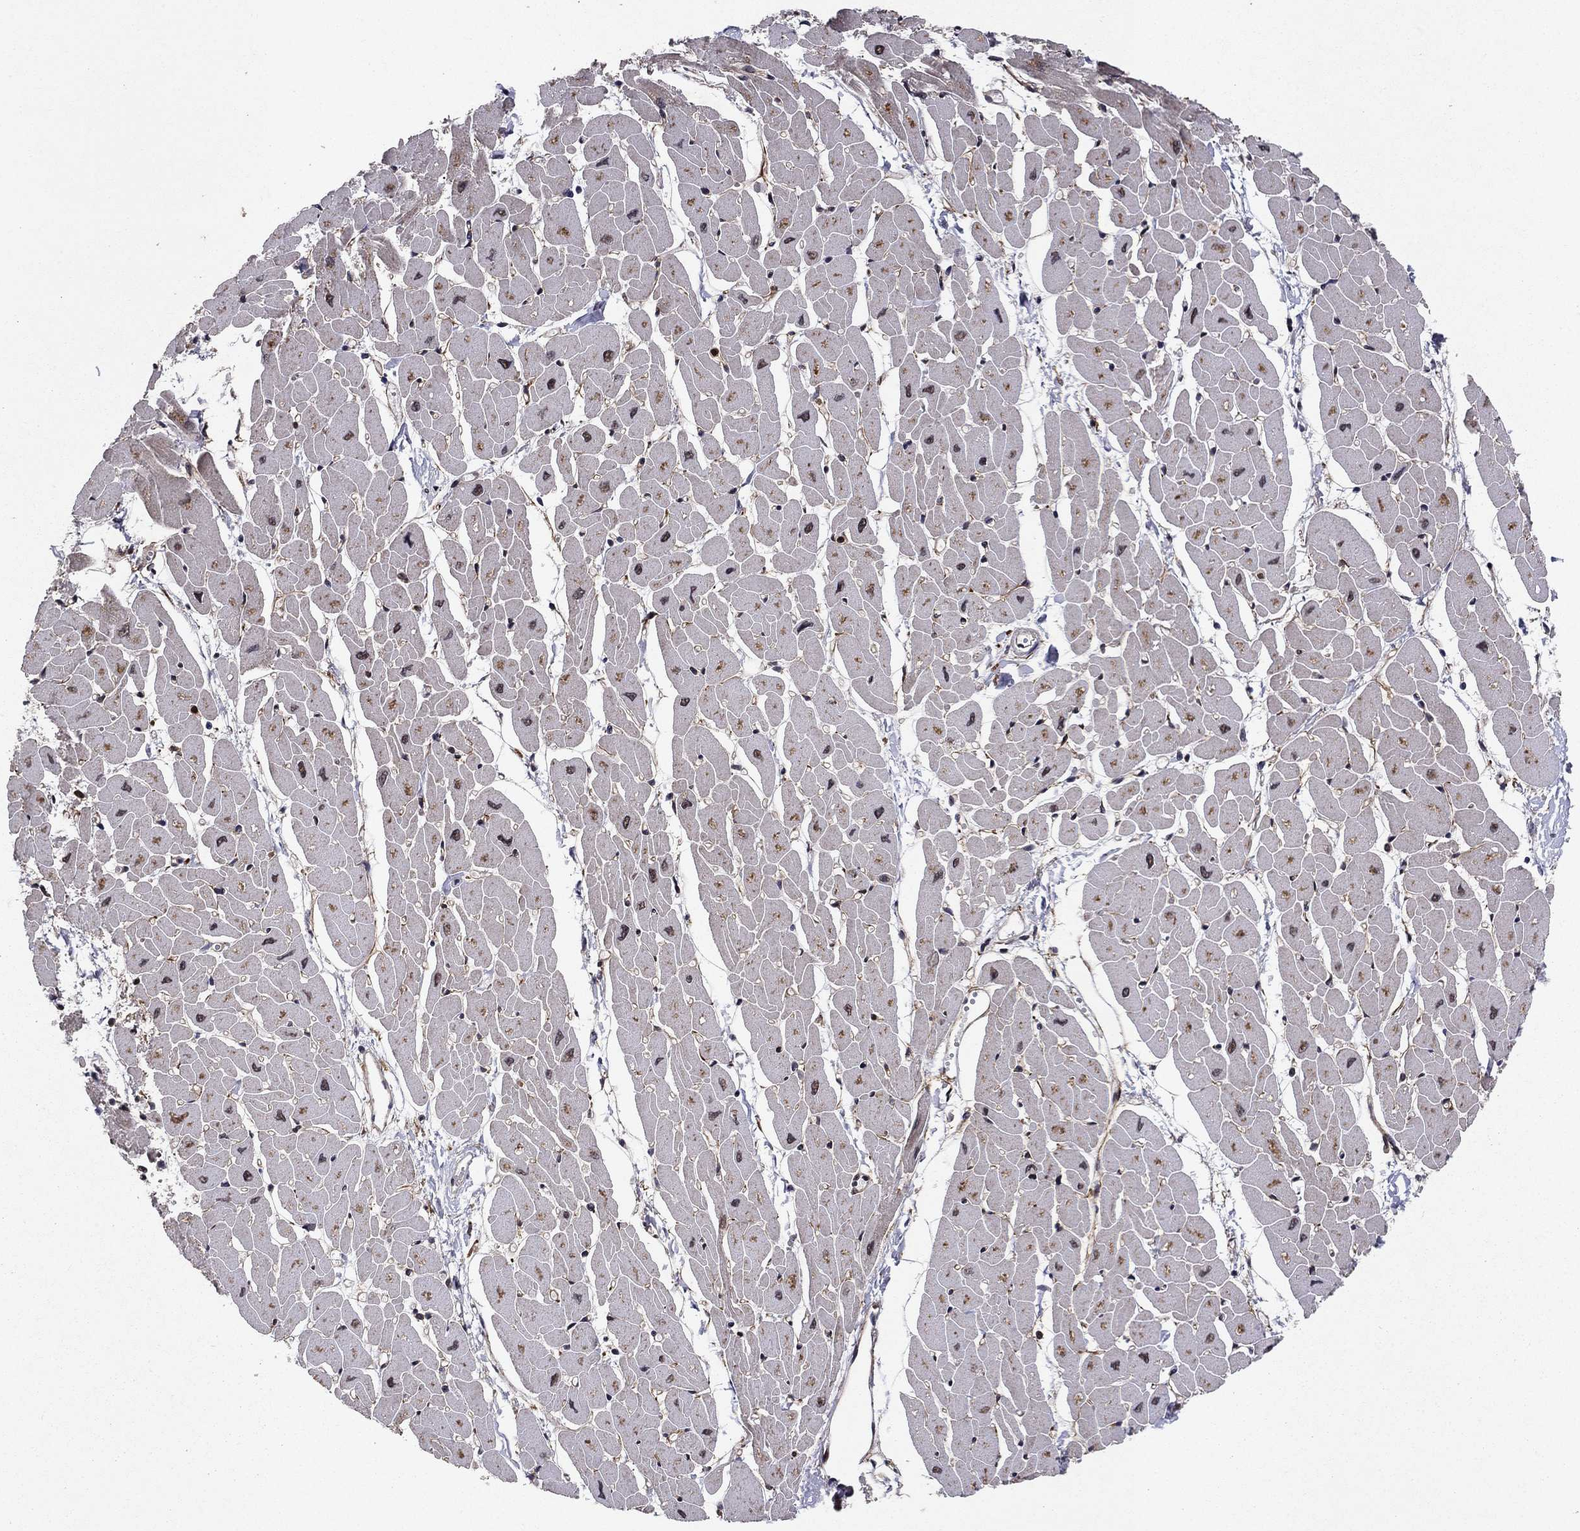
{"staining": {"intensity": "moderate", "quantity": "<25%", "location": "nuclear"}, "tissue": "heart muscle", "cell_type": "Cardiomyocytes", "image_type": "normal", "snomed": [{"axis": "morphology", "description": "Normal tissue, NOS"}, {"axis": "topography", "description": "Heart"}], "caption": "Cardiomyocytes demonstrate moderate nuclear expression in about <25% of cells in normal heart muscle.", "gene": "SSX2IP", "patient": {"sex": "male", "age": 57}}